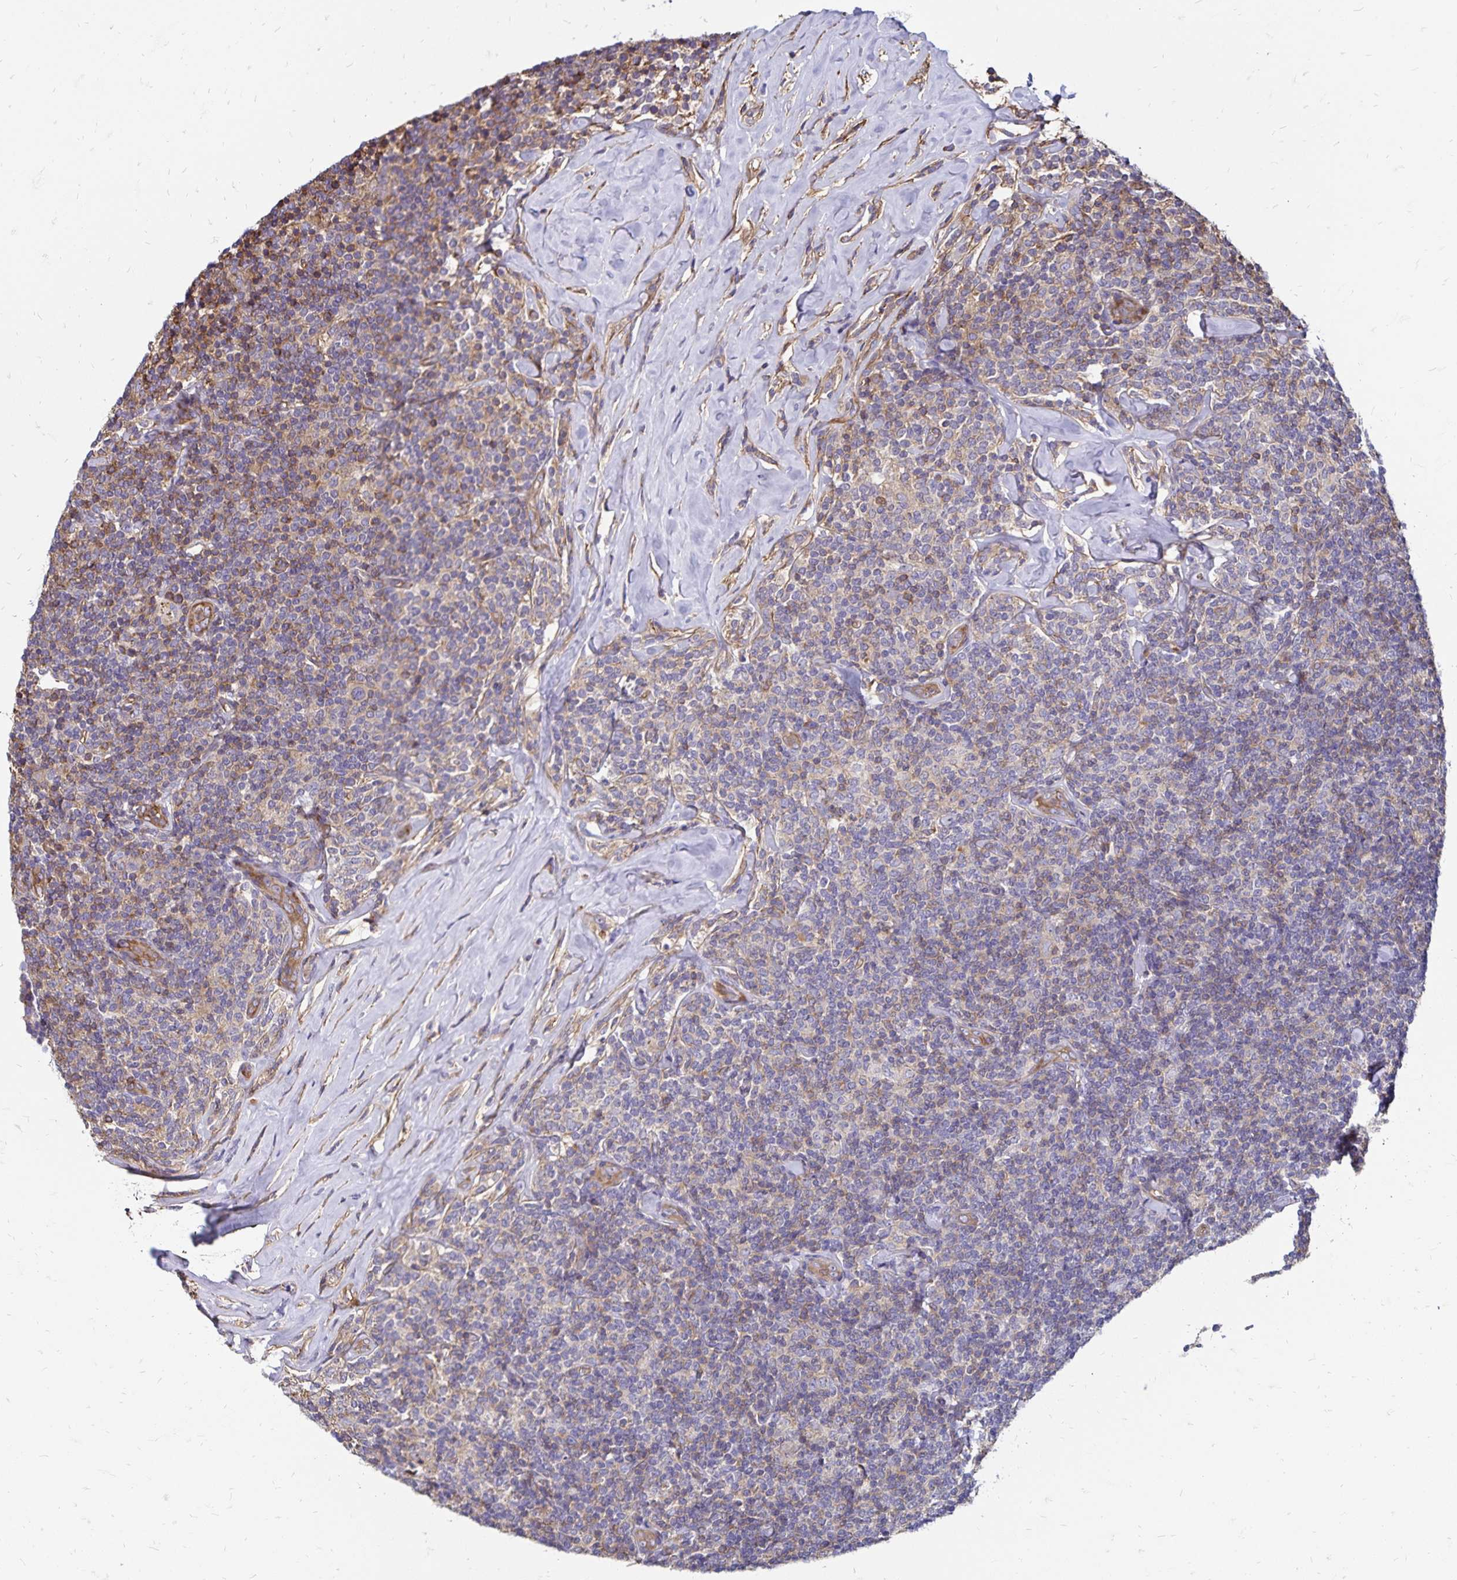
{"staining": {"intensity": "weak", "quantity": "<25%", "location": "cytoplasmic/membranous"}, "tissue": "lymphoma", "cell_type": "Tumor cells", "image_type": "cancer", "snomed": [{"axis": "morphology", "description": "Malignant lymphoma, non-Hodgkin's type, Low grade"}, {"axis": "topography", "description": "Lymph node"}], "caption": "Immunohistochemistry of lymphoma demonstrates no expression in tumor cells. Brightfield microscopy of immunohistochemistry (IHC) stained with DAB (brown) and hematoxylin (blue), captured at high magnification.", "gene": "RPRML", "patient": {"sex": "female", "age": 56}}